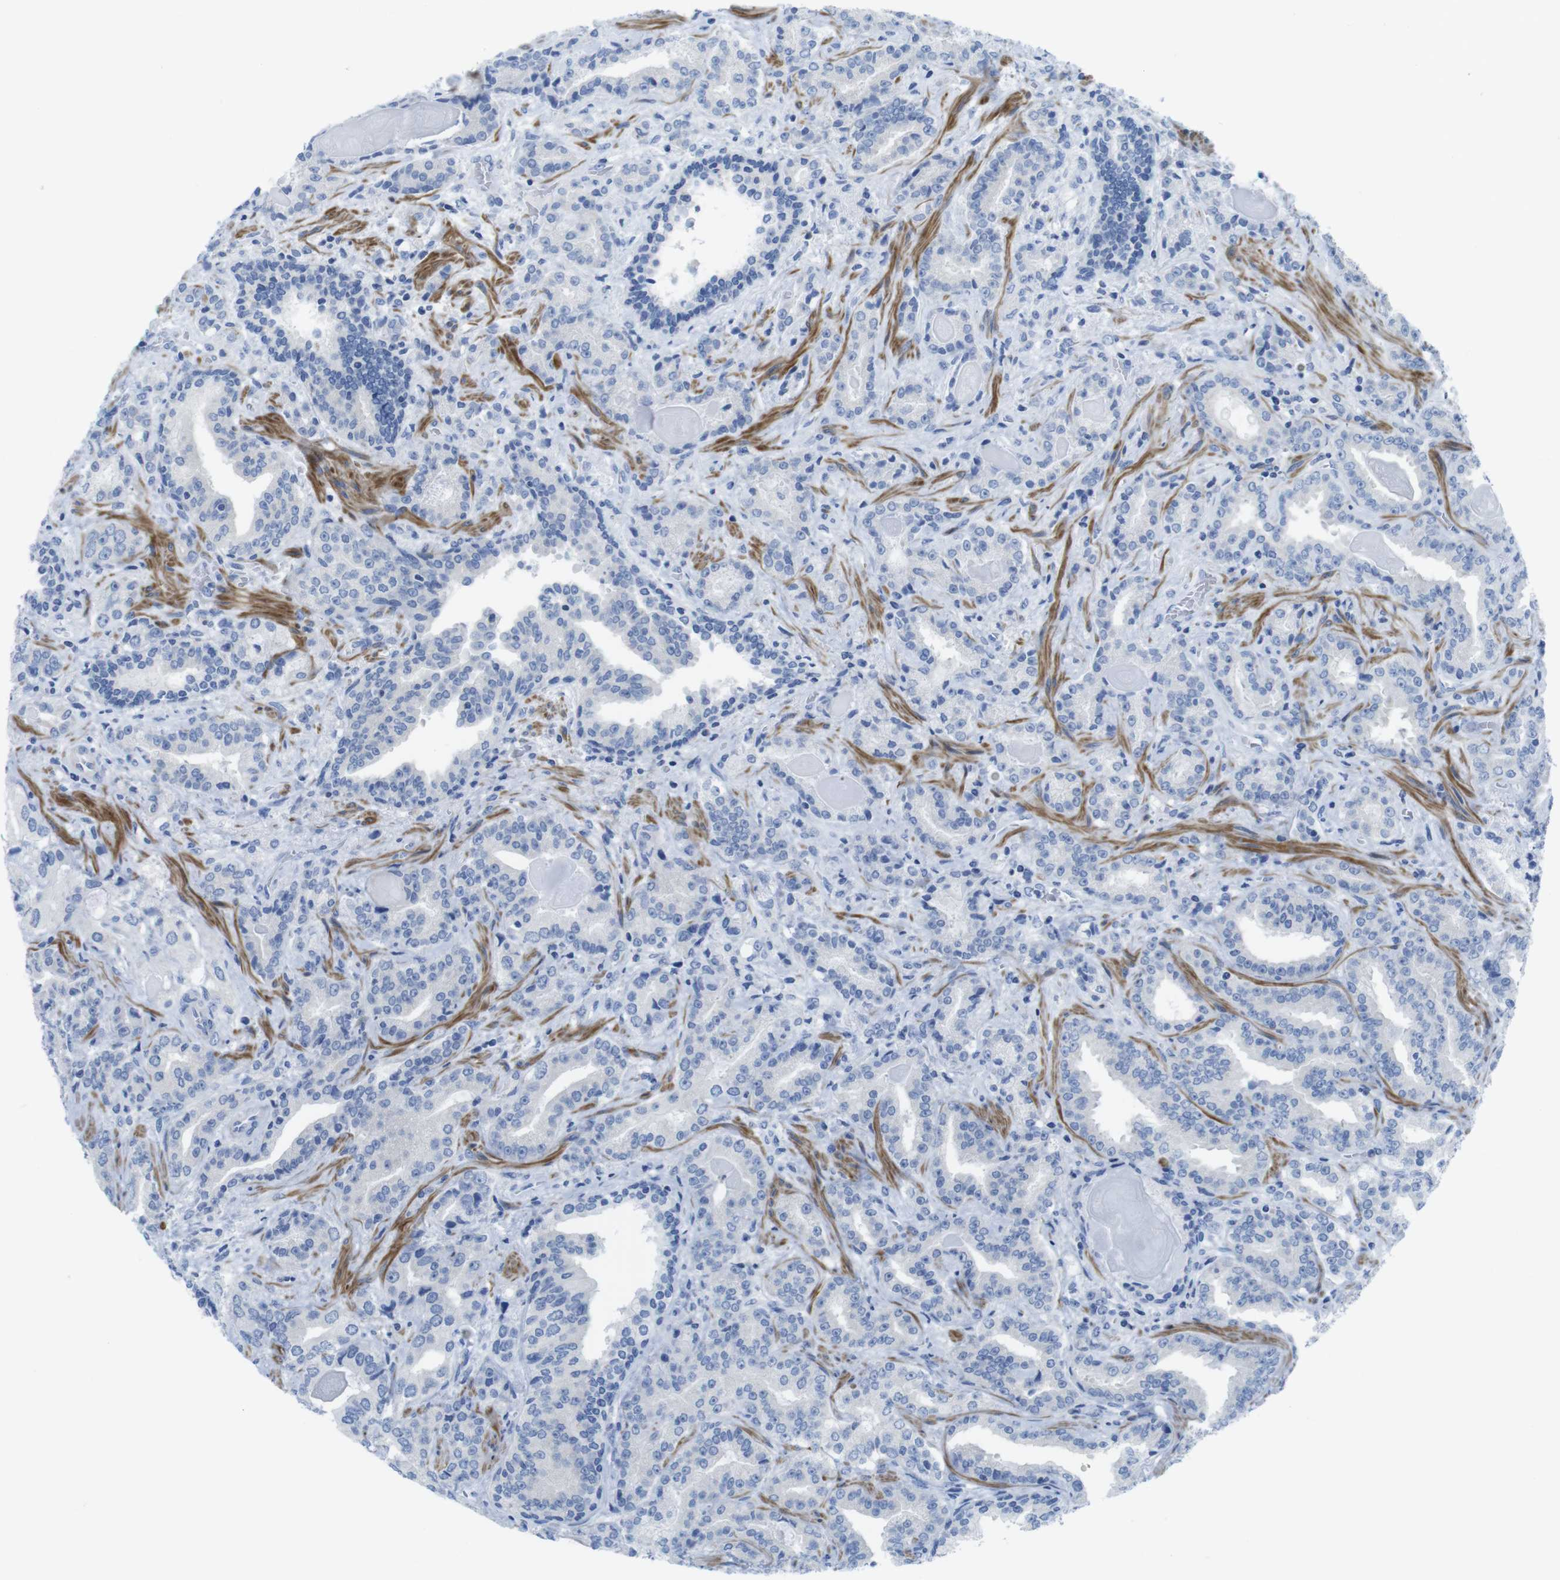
{"staining": {"intensity": "negative", "quantity": "none", "location": "none"}, "tissue": "prostate cancer", "cell_type": "Tumor cells", "image_type": "cancer", "snomed": [{"axis": "morphology", "description": "Adenocarcinoma, Low grade"}, {"axis": "topography", "description": "Prostate"}], "caption": "IHC image of neoplastic tissue: human prostate cancer stained with DAB (3,3'-diaminobenzidine) exhibits no significant protein expression in tumor cells.", "gene": "ASIC5", "patient": {"sex": "male", "age": 60}}